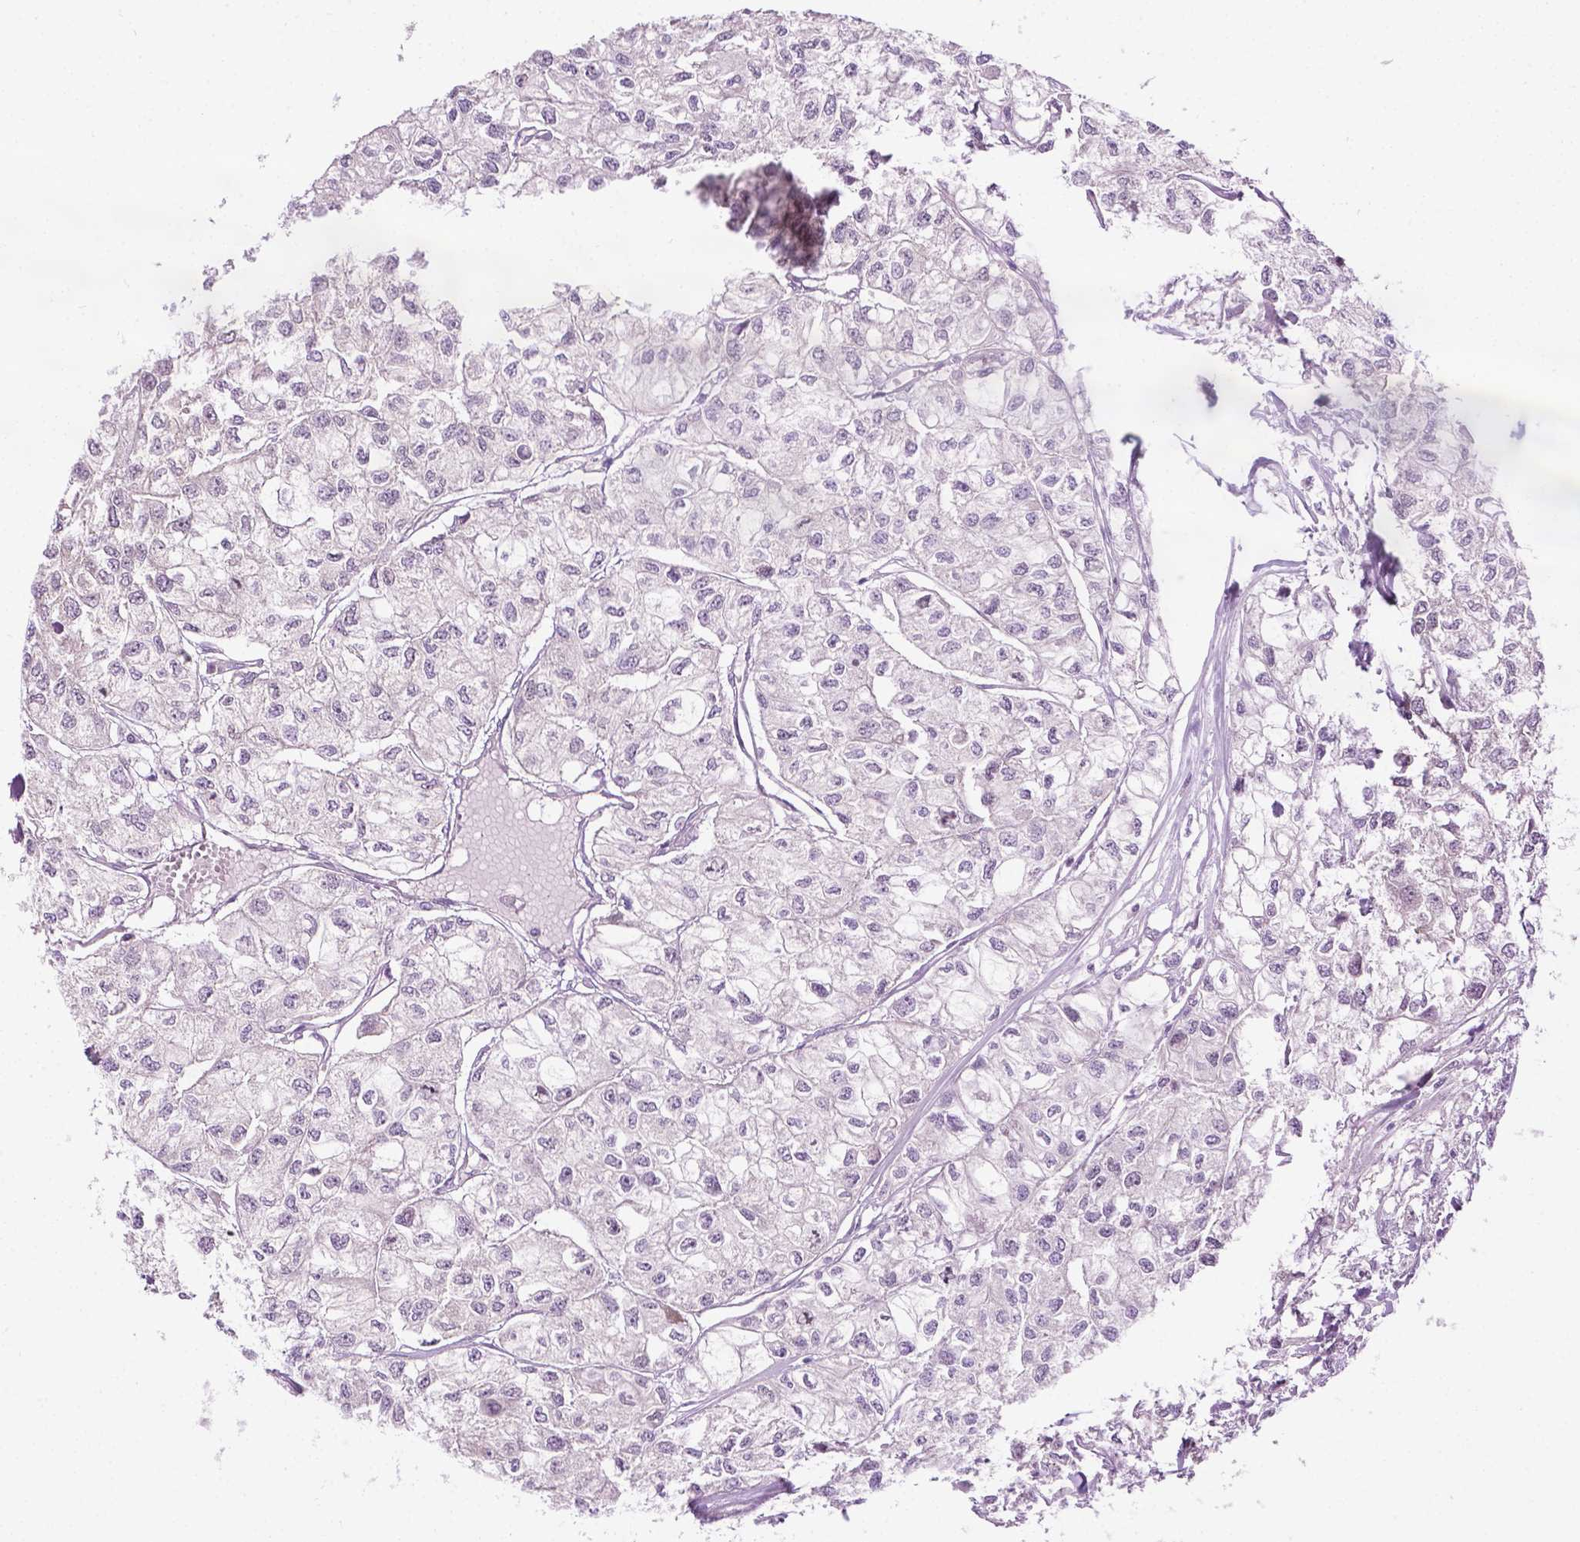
{"staining": {"intensity": "negative", "quantity": "none", "location": "none"}, "tissue": "renal cancer", "cell_type": "Tumor cells", "image_type": "cancer", "snomed": [{"axis": "morphology", "description": "Adenocarcinoma, NOS"}, {"axis": "topography", "description": "Kidney"}], "caption": "DAB (3,3'-diaminobenzidine) immunohistochemical staining of human renal cancer displays no significant expression in tumor cells.", "gene": "DENND4A", "patient": {"sex": "male", "age": 56}}